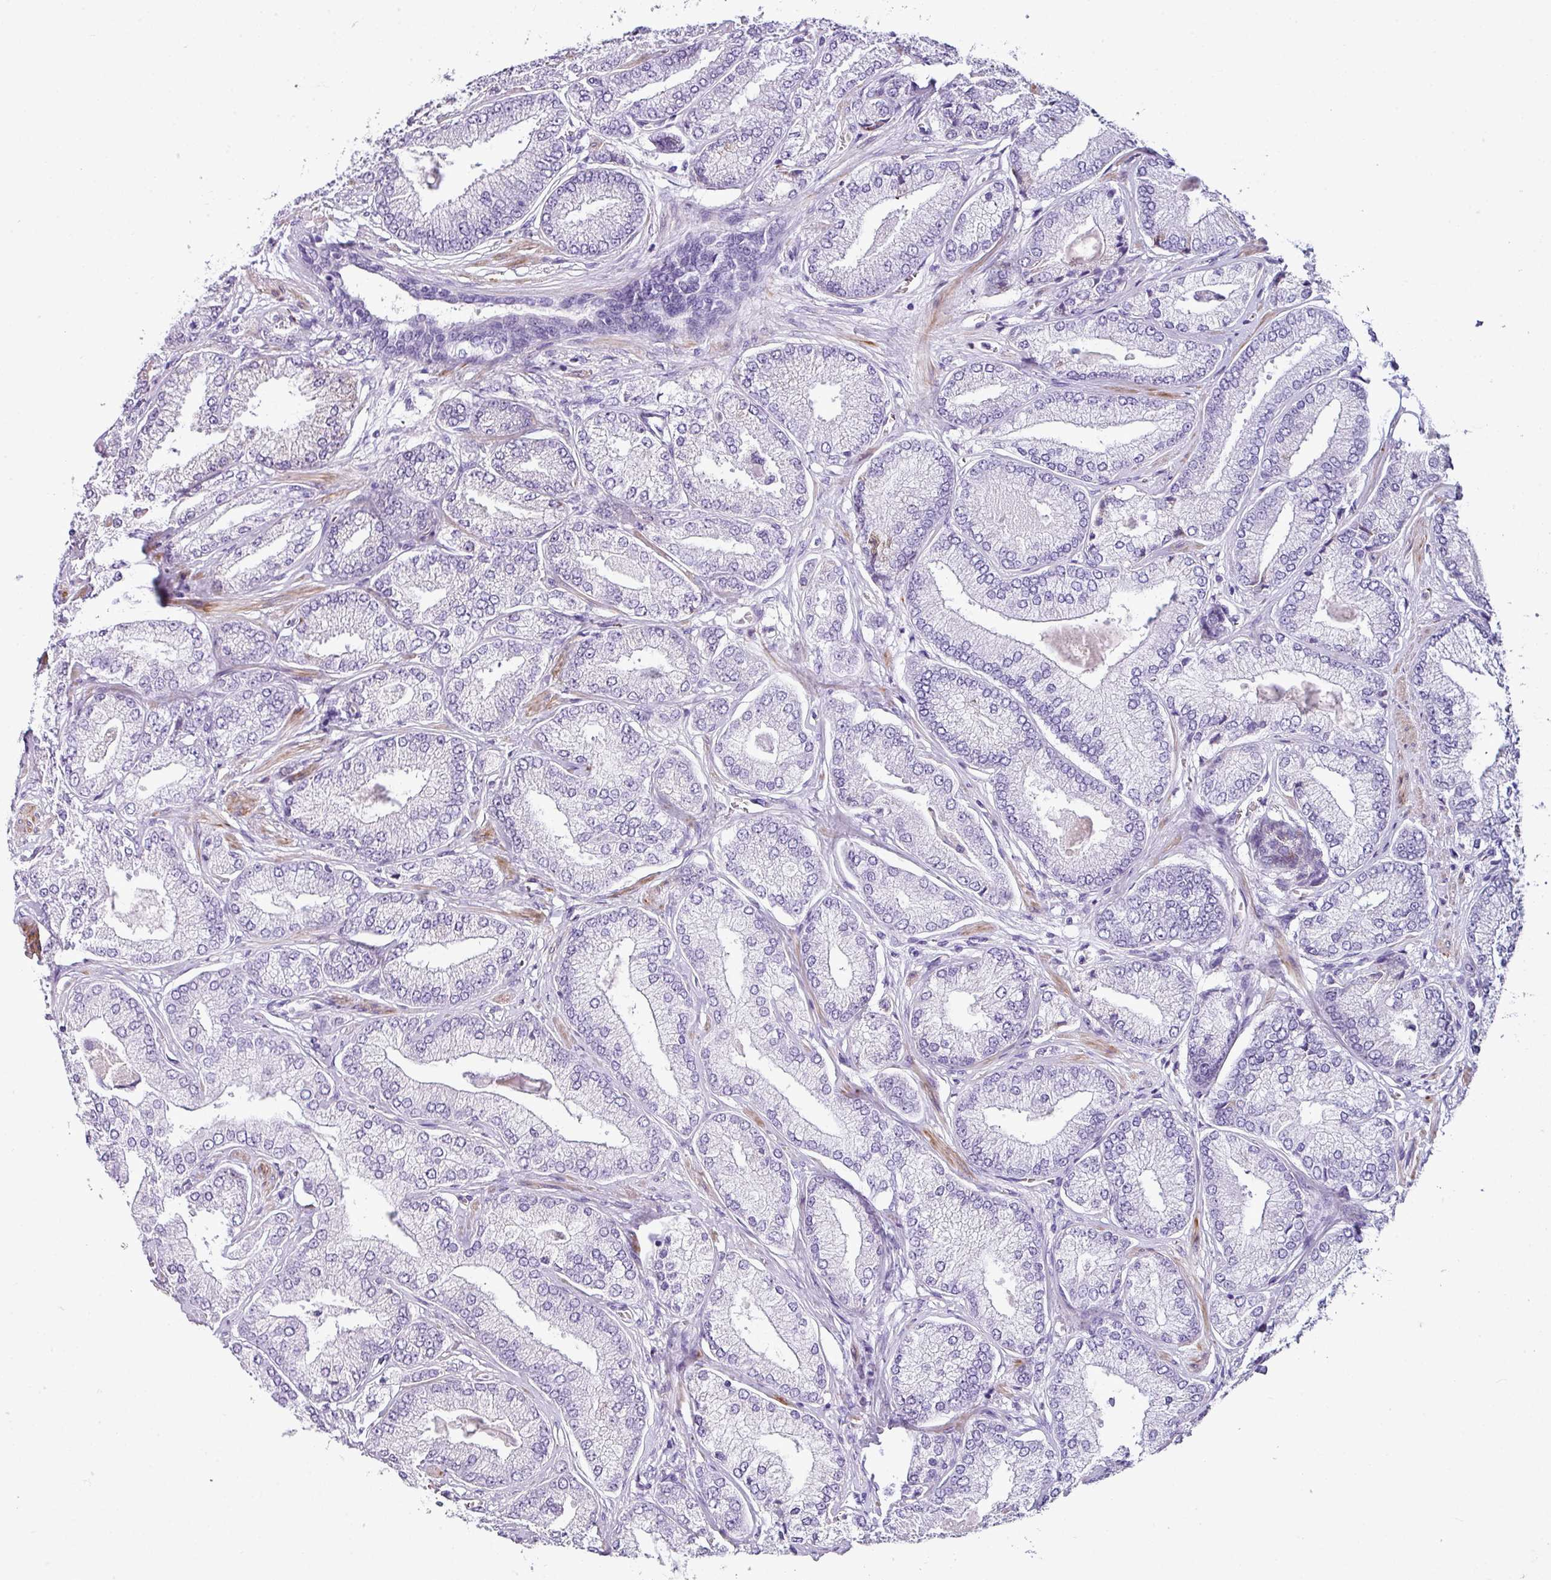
{"staining": {"intensity": "negative", "quantity": "none", "location": "none"}, "tissue": "prostate cancer", "cell_type": "Tumor cells", "image_type": "cancer", "snomed": [{"axis": "morphology", "description": "Adenocarcinoma, High grade"}, {"axis": "topography", "description": "Prostate"}], "caption": "This is an IHC photomicrograph of high-grade adenocarcinoma (prostate). There is no expression in tumor cells.", "gene": "TRA2A", "patient": {"sex": "male", "age": 68}}